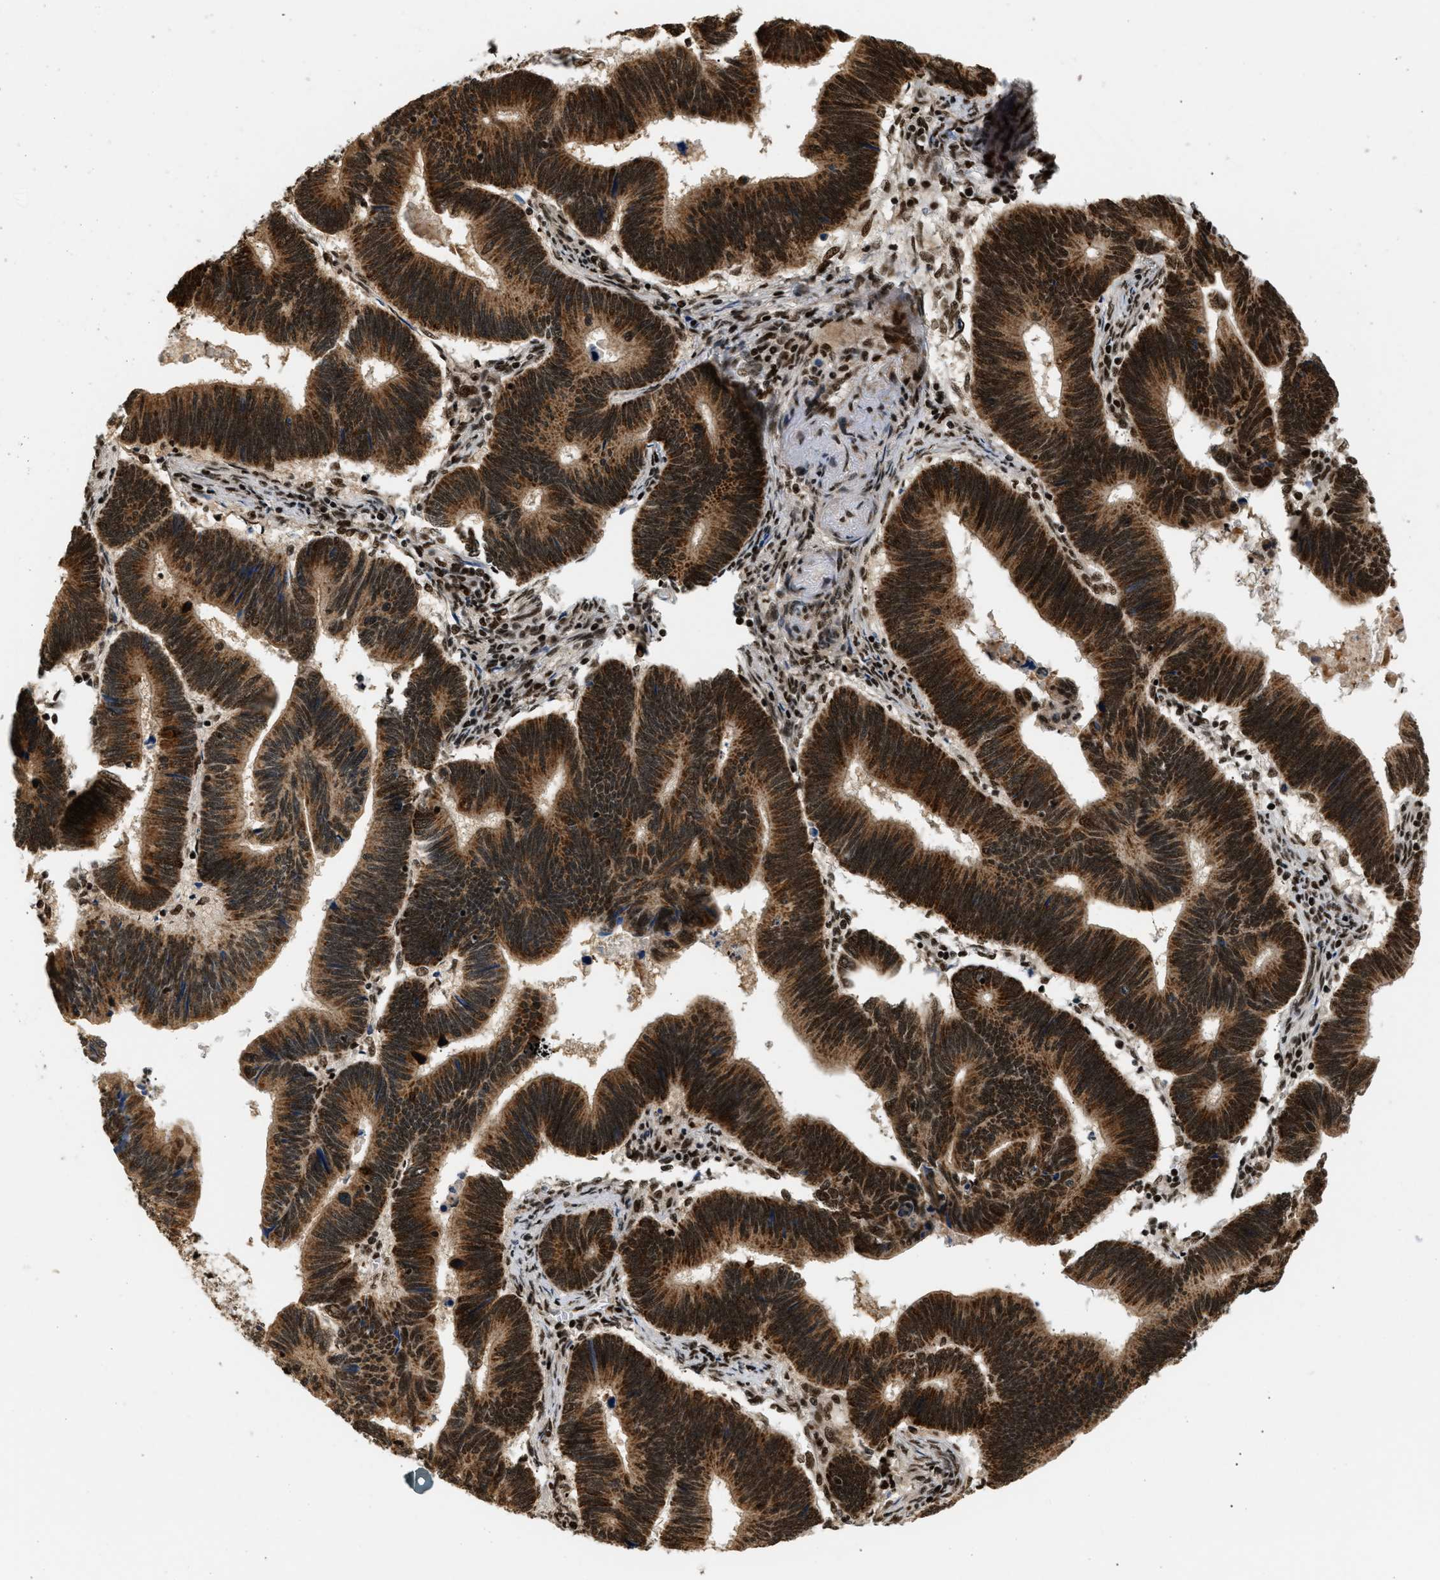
{"staining": {"intensity": "strong", "quantity": ">75%", "location": "cytoplasmic/membranous,nuclear"}, "tissue": "pancreatic cancer", "cell_type": "Tumor cells", "image_type": "cancer", "snomed": [{"axis": "morphology", "description": "Adenocarcinoma, NOS"}, {"axis": "topography", "description": "Pancreas"}], "caption": "The image shows a brown stain indicating the presence of a protein in the cytoplasmic/membranous and nuclear of tumor cells in pancreatic cancer (adenocarcinoma). Immunohistochemistry stains the protein of interest in brown and the nuclei are stained blue.", "gene": "RBM5", "patient": {"sex": "female", "age": 70}}